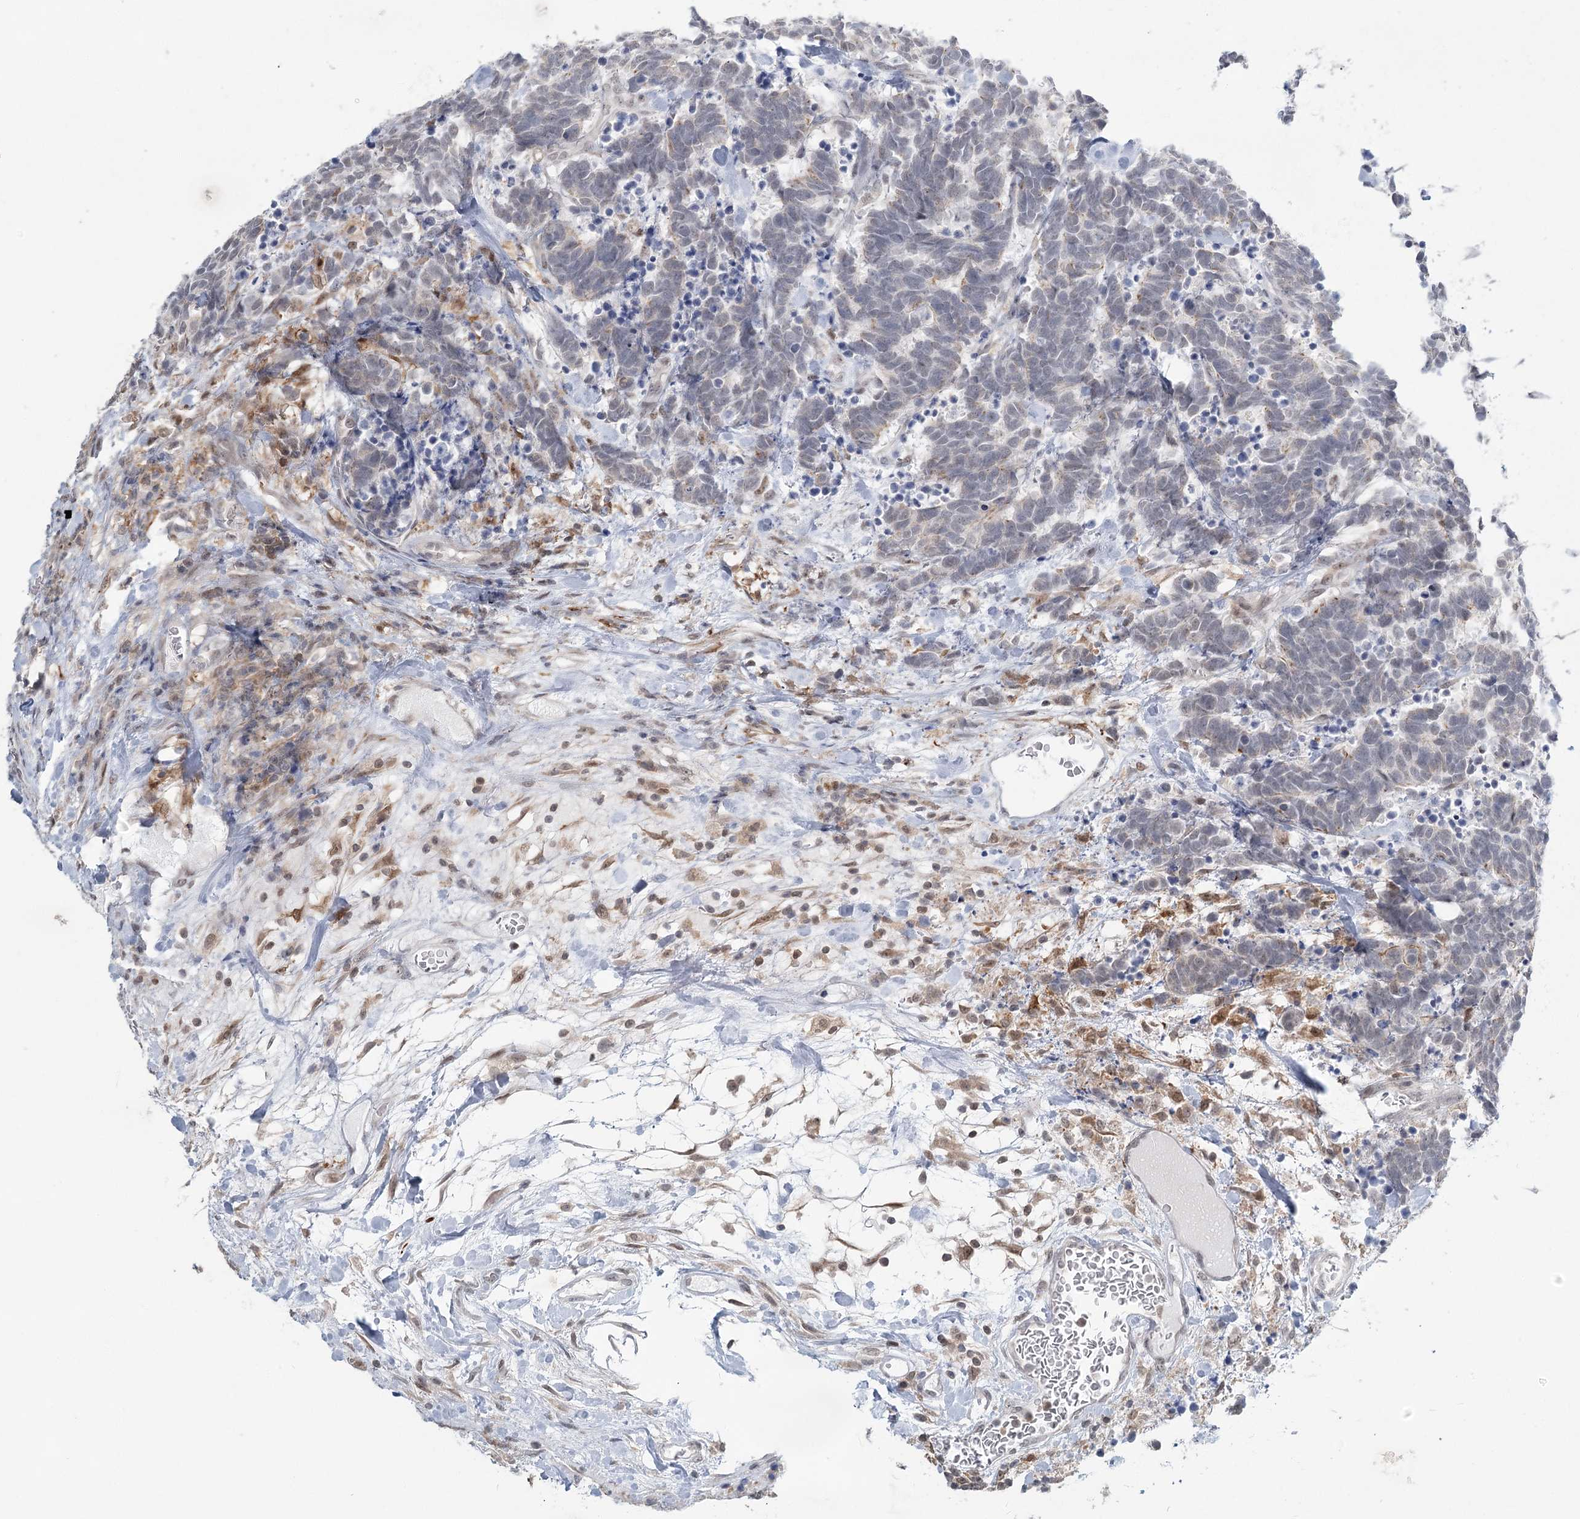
{"staining": {"intensity": "negative", "quantity": "none", "location": "none"}, "tissue": "carcinoid", "cell_type": "Tumor cells", "image_type": "cancer", "snomed": [{"axis": "morphology", "description": "Carcinoma, NOS"}, {"axis": "morphology", "description": "Carcinoid, malignant, NOS"}, {"axis": "topography", "description": "Urinary bladder"}], "caption": "High magnification brightfield microscopy of malignant carcinoid stained with DAB (3,3'-diaminobenzidine) (brown) and counterstained with hematoxylin (blue): tumor cells show no significant staining.", "gene": "TMEM70", "patient": {"sex": "male", "age": 57}}